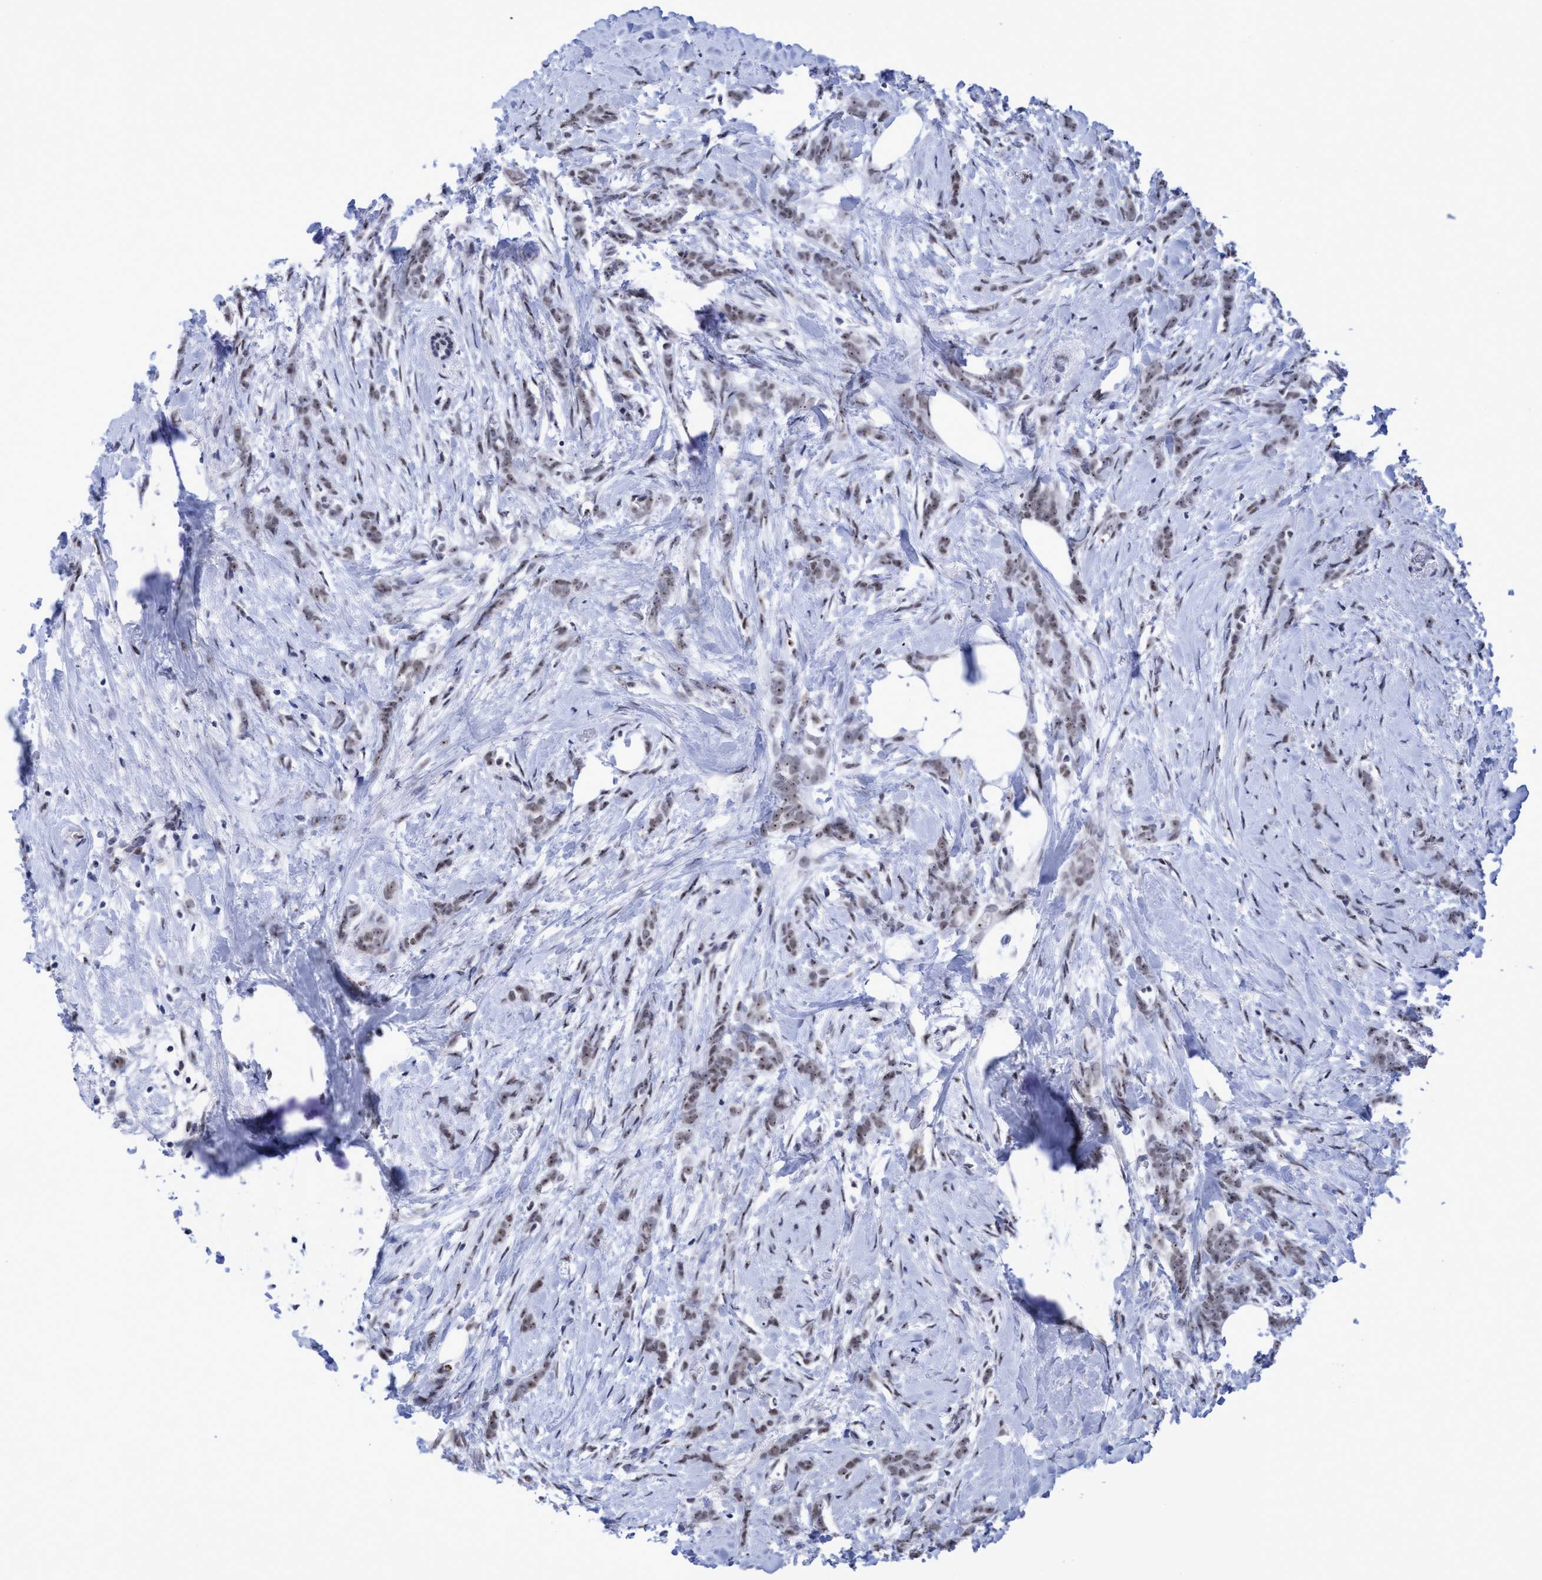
{"staining": {"intensity": "weak", "quantity": ">75%", "location": "nuclear"}, "tissue": "breast cancer", "cell_type": "Tumor cells", "image_type": "cancer", "snomed": [{"axis": "morphology", "description": "Lobular carcinoma, in situ"}, {"axis": "morphology", "description": "Lobular carcinoma"}, {"axis": "topography", "description": "Breast"}], "caption": "This histopathology image shows immunohistochemistry staining of human breast cancer (lobular carcinoma in situ), with low weak nuclear positivity in about >75% of tumor cells.", "gene": "EFCAB10", "patient": {"sex": "female", "age": 41}}